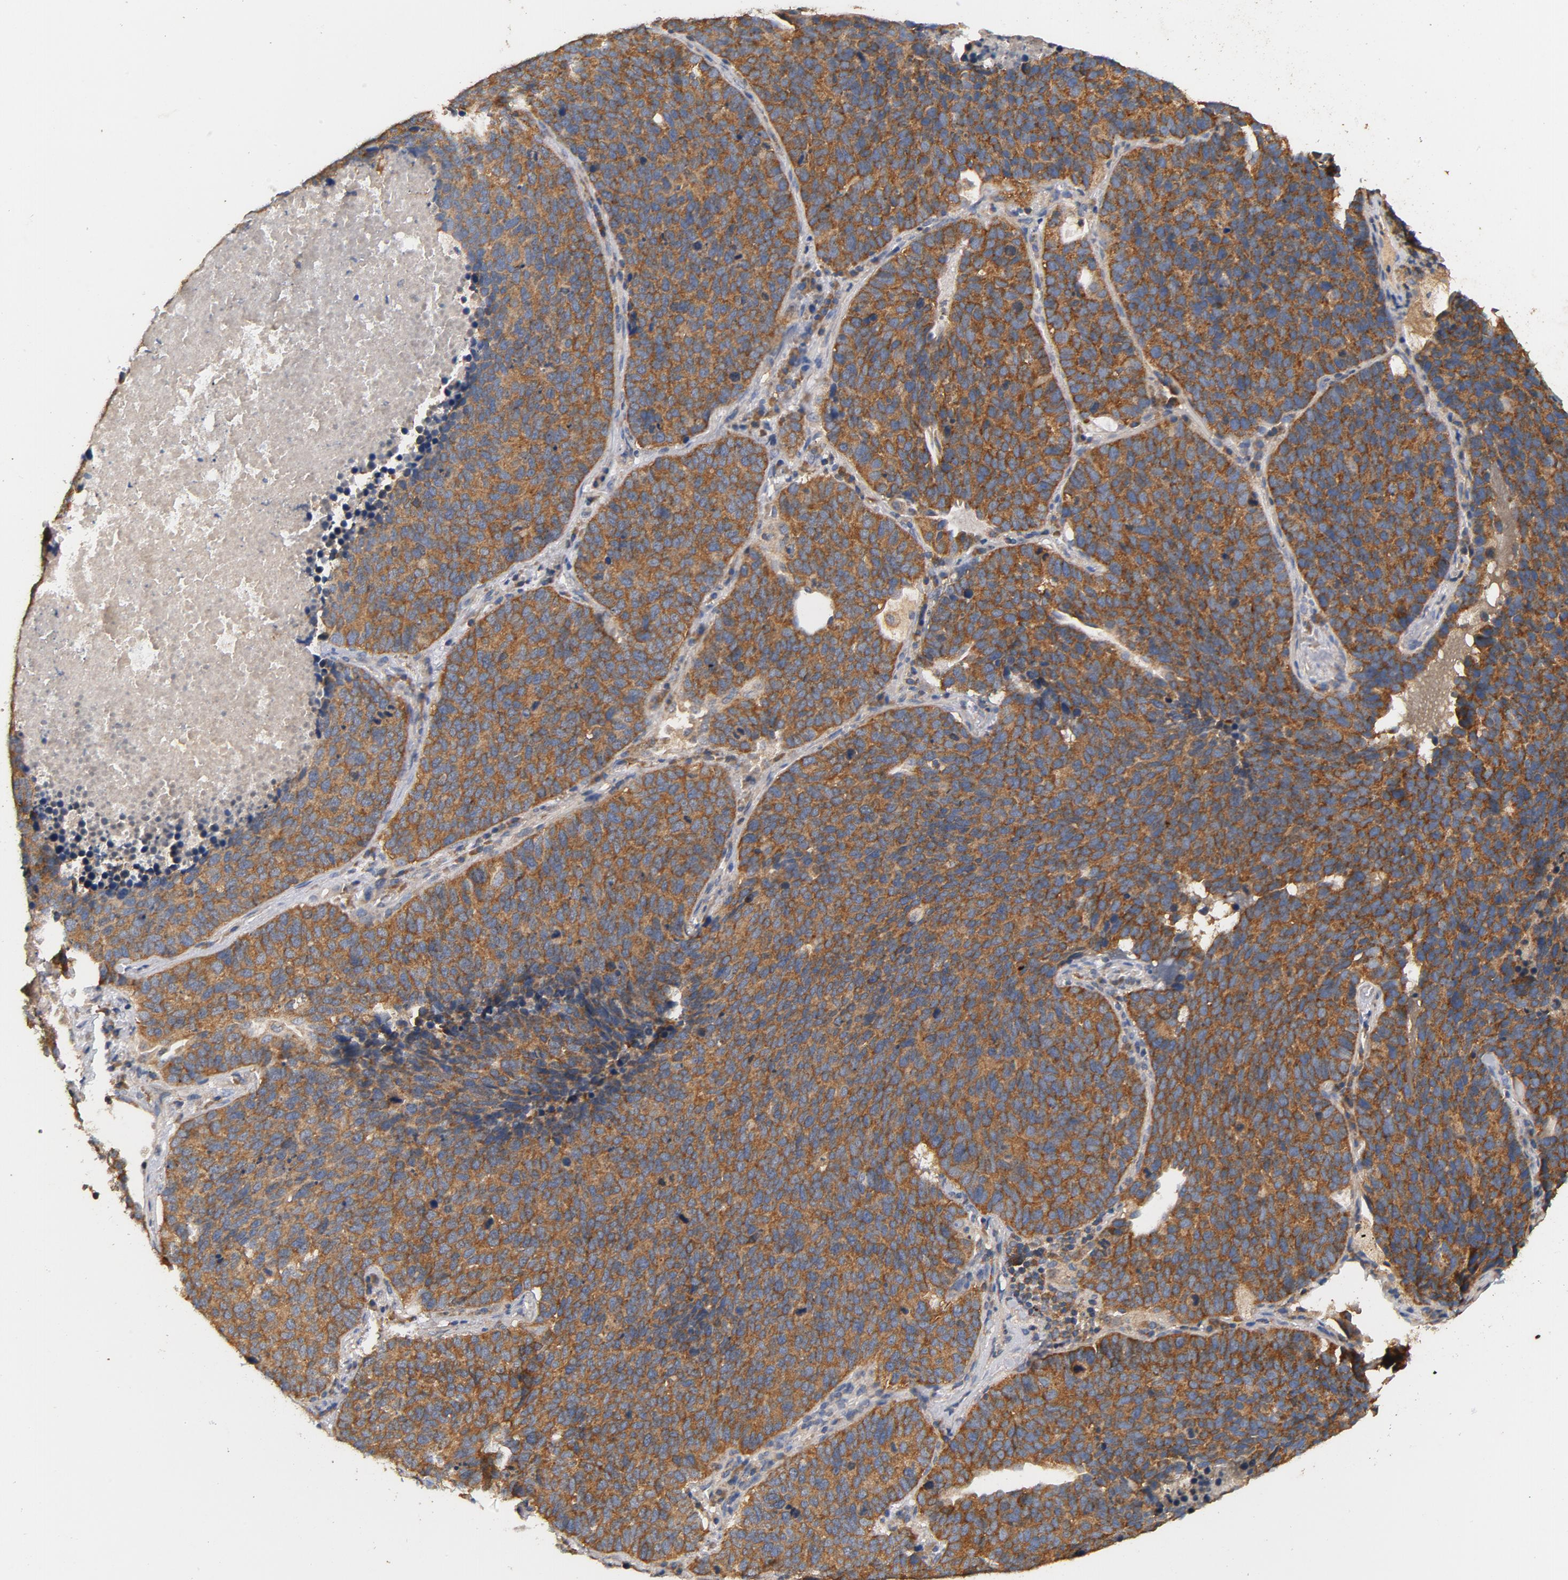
{"staining": {"intensity": "moderate", "quantity": ">75%", "location": "cytoplasmic/membranous"}, "tissue": "lung cancer", "cell_type": "Tumor cells", "image_type": "cancer", "snomed": [{"axis": "morphology", "description": "Adenocarcinoma, NOS"}, {"axis": "topography", "description": "Lung"}], "caption": "Adenocarcinoma (lung) stained with a protein marker displays moderate staining in tumor cells.", "gene": "DDX6", "patient": {"sex": "male", "age": 84}}